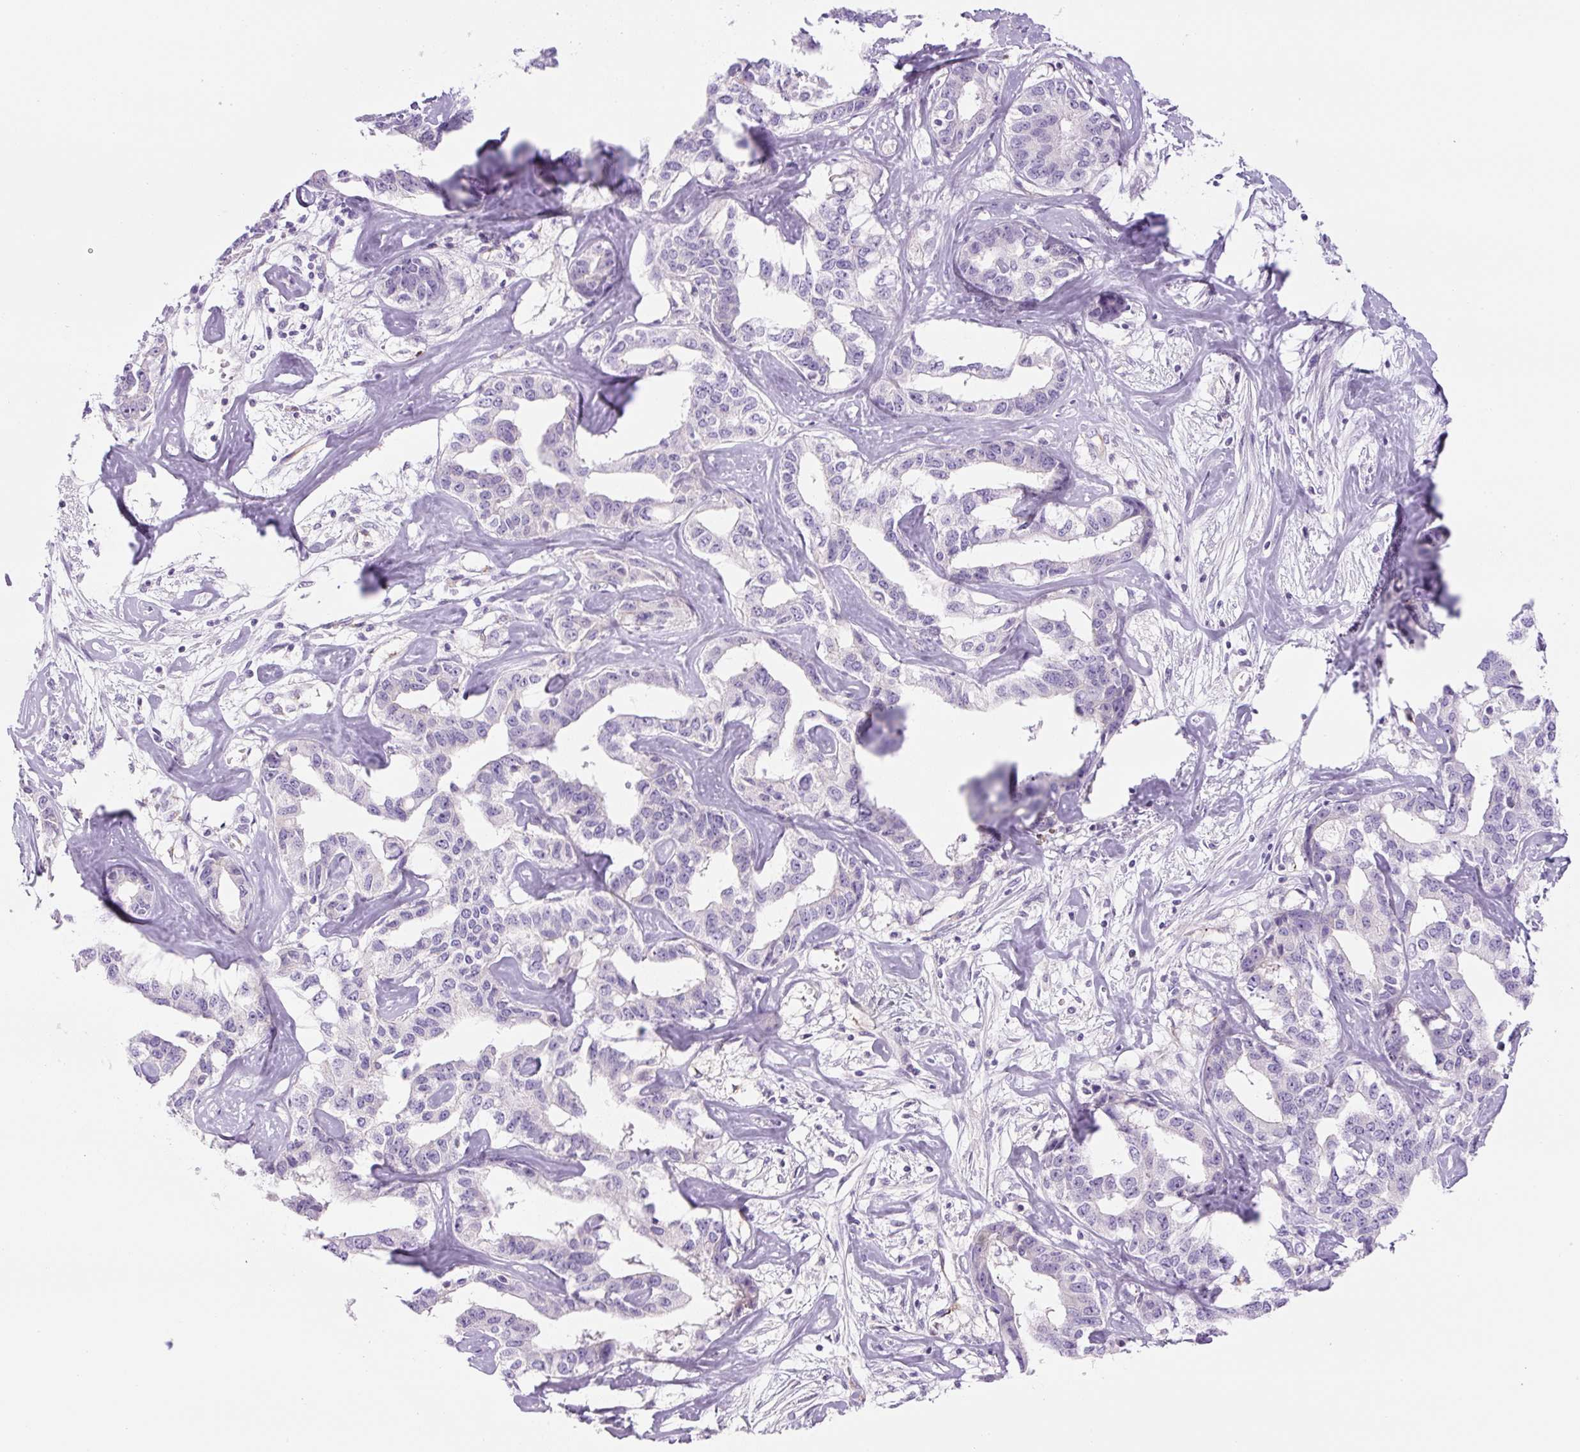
{"staining": {"intensity": "negative", "quantity": "none", "location": "none"}, "tissue": "liver cancer", "cell_type": "Tumor cells", "image_type": "cancer", "snomed": [{"axis": "morphology", "description": "Cholangiocarcinoma"}, {"axis": "topography", "description": "Liver"}], "caption": "Immunohistochemistry (IHC) histopathology image of neoplastic tissue: liver cancer stained with DAB exhibits no significant protein positivity in tumor cells.", "gene": "RSPO4", "patient": {"sex": "male", "age": 59}}